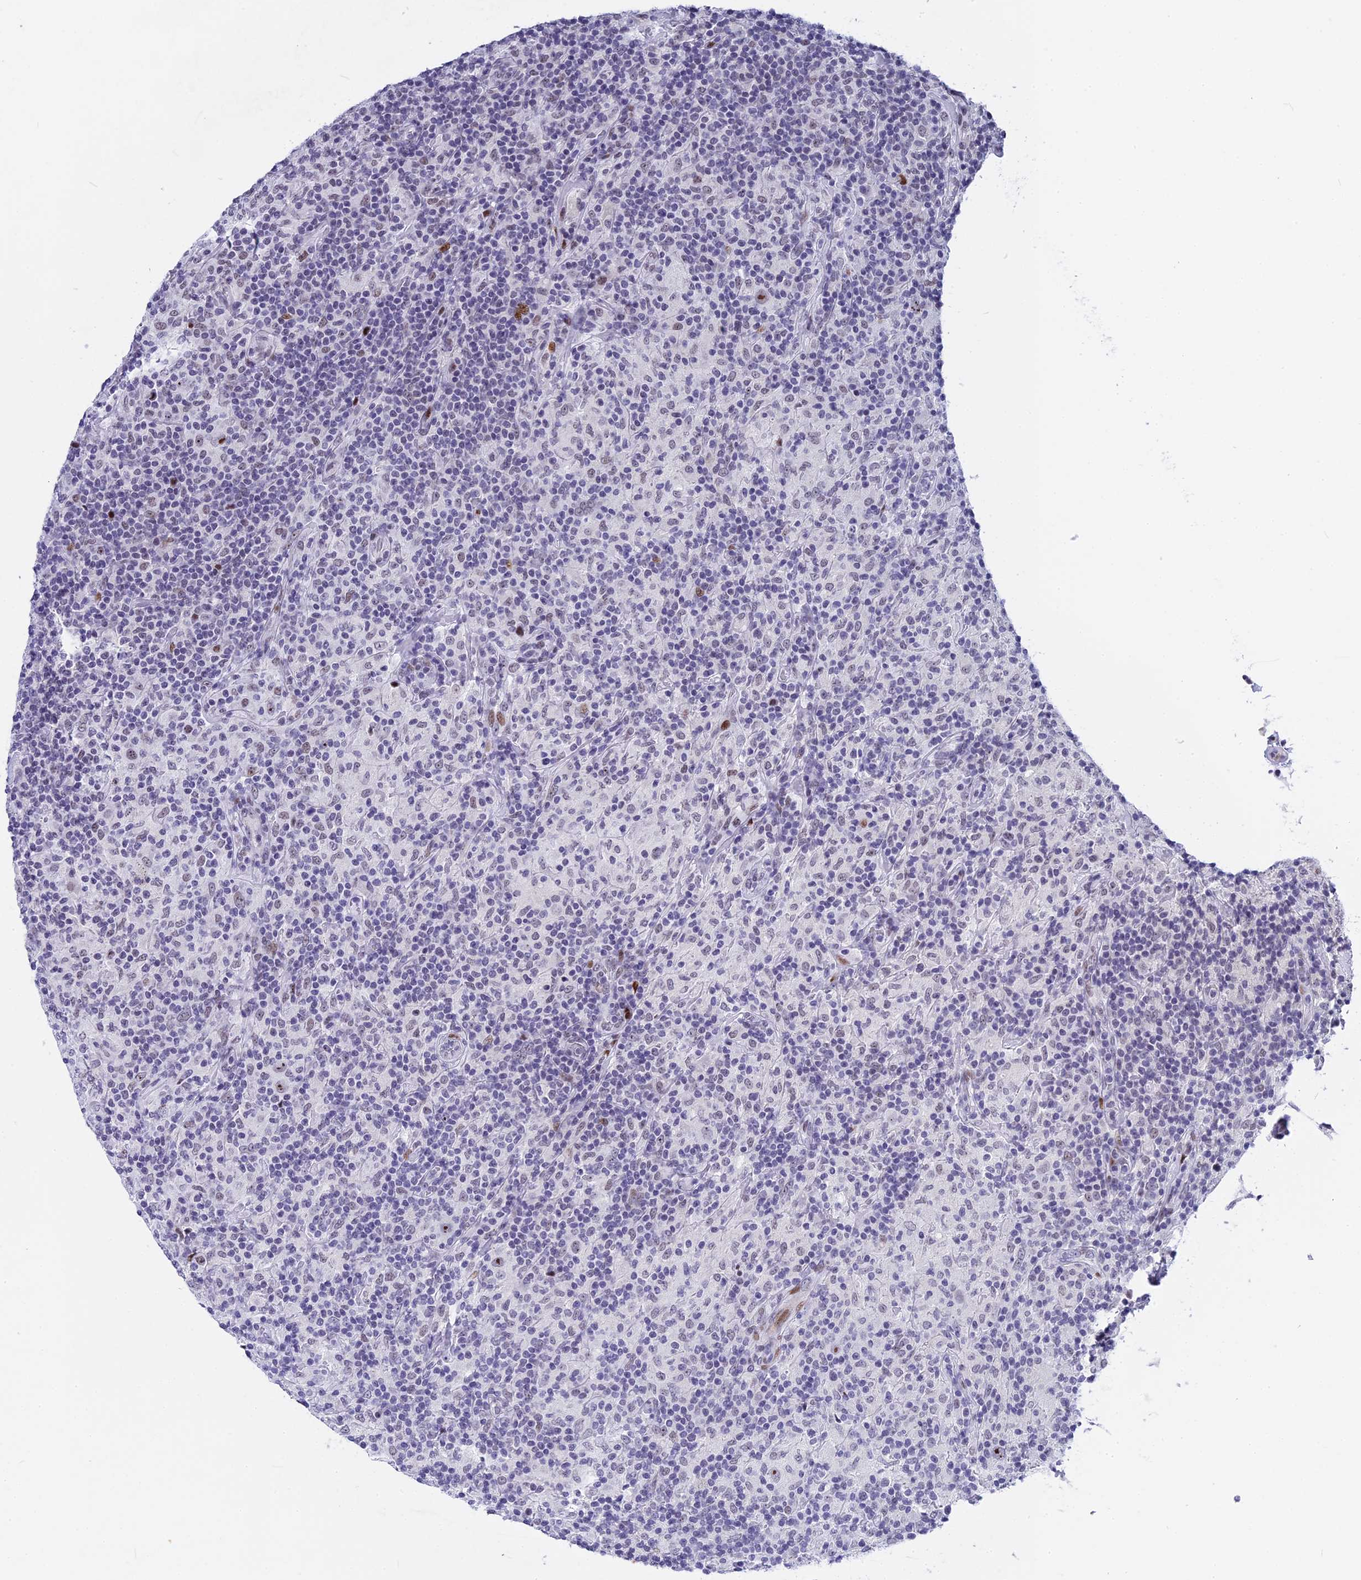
{"staining": {"intensity": "moderate", "quantity": "25%-75%", "location": "nuclear"}, "tissue": "lymphoma", "cell_type": "Tumor cells", "image_type": "cancer", "snomed": [{"axis": "morphology", "description": "Hodgkin's disease, NOS"}, {"axis": "topography", "description": "Lymph node"}], "caption": "The immunohistochemical stain shows moderate nuclear staining in tumor cells of lymphoma tissue.", "gene": "NSA2", "patient": {"sex": "male", "age": 70}}